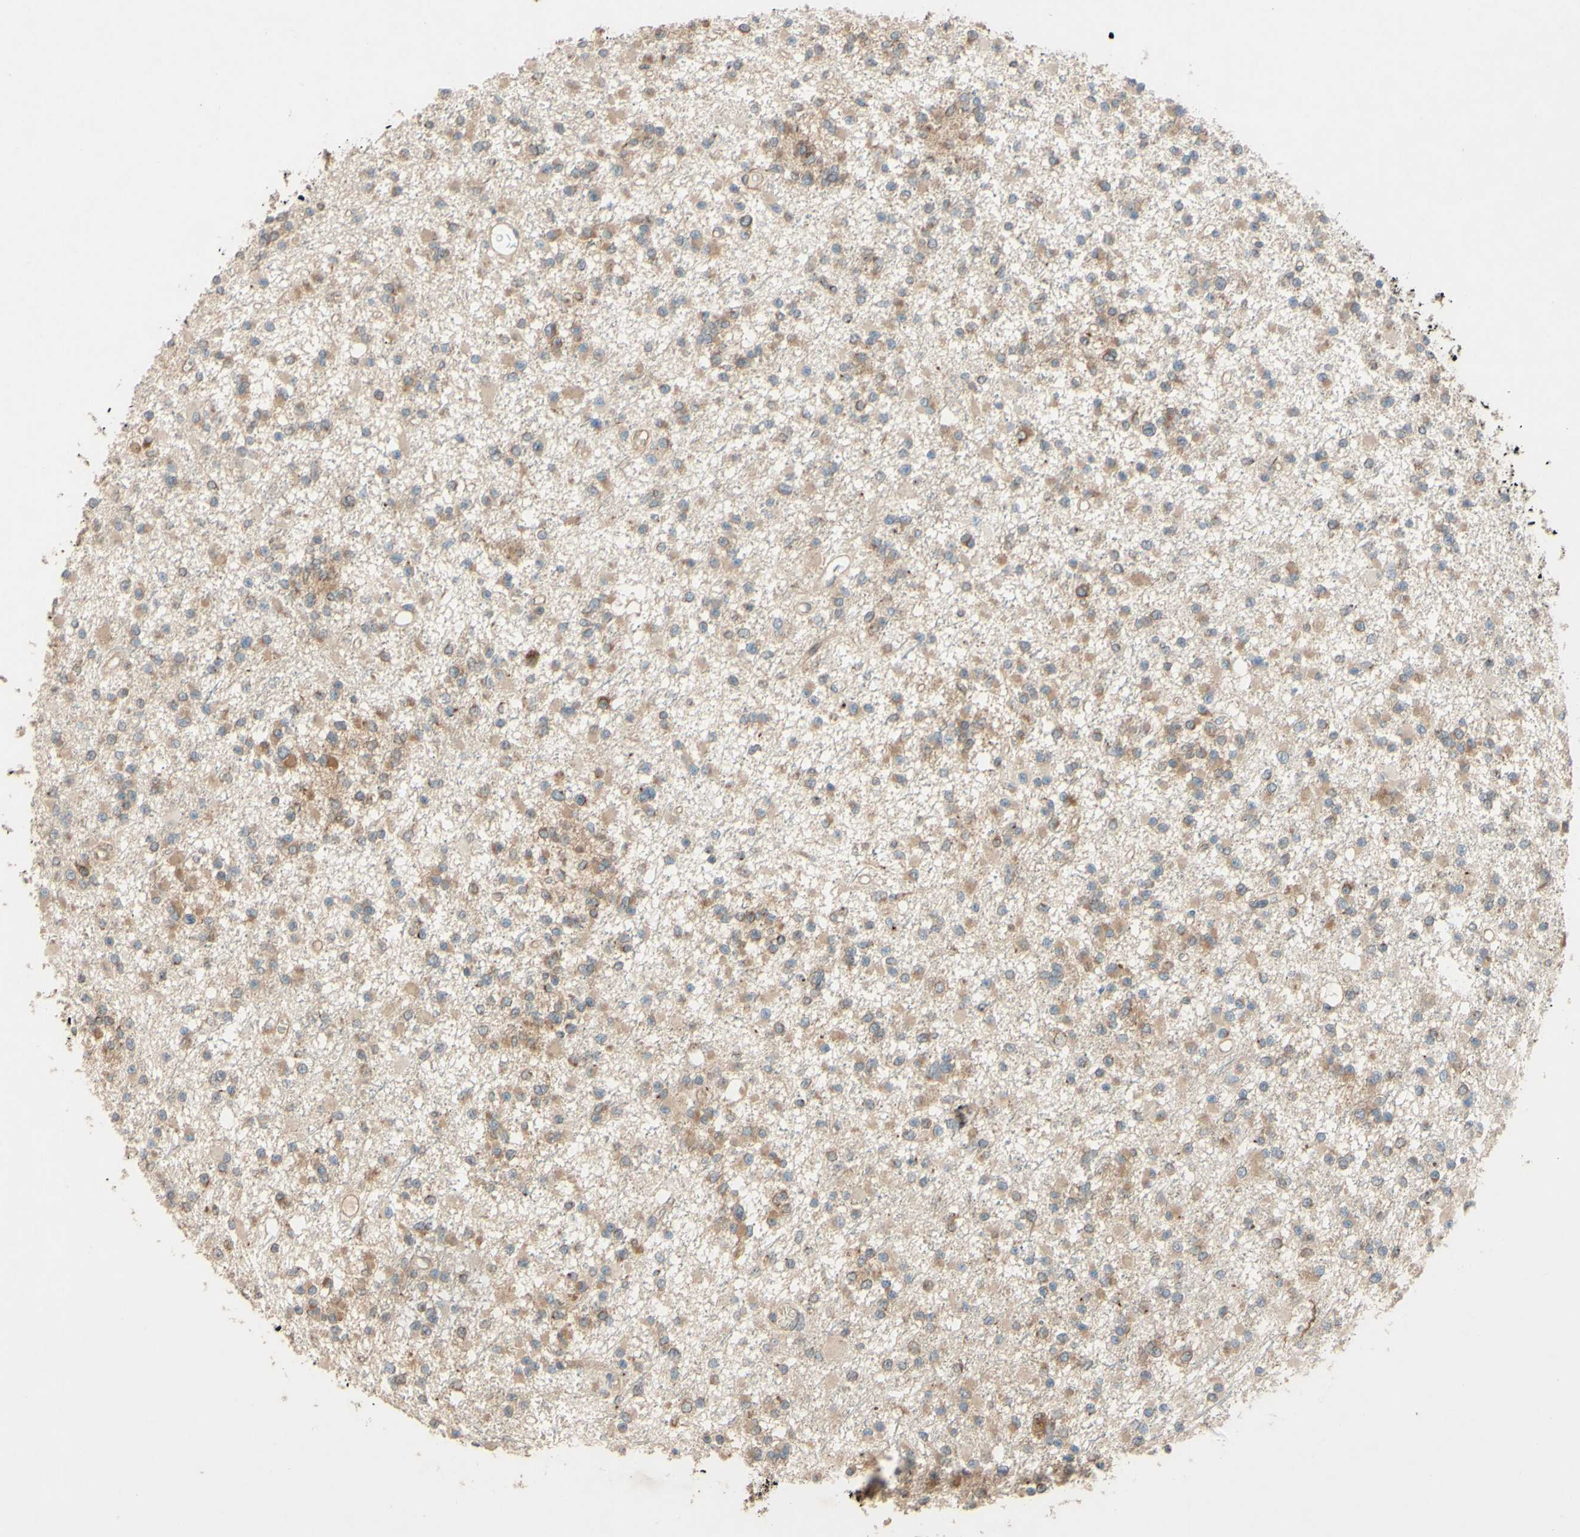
{"staining": {"intensity": "weak", "quantity": ">75%", "location": "cytoplasmic/membranous,nuclear"}, "tissue": "glioma", "cell_type": "Tumor cells", "image_type": "cancer", "snomed": [{"axis": "morphology", "description": "Glioma, malignant, Low grade"}, {"axis": "topography", "description": "Brain"}], "caption": "Brown immunohistochemical staining in low-grade glioma (malignant) shows weak cytoplasmic/membranous and nuclear staining in about >75% of tumor cells.", "gene": "PTPRU", "patient": {"sex": "female", "age": 22}}